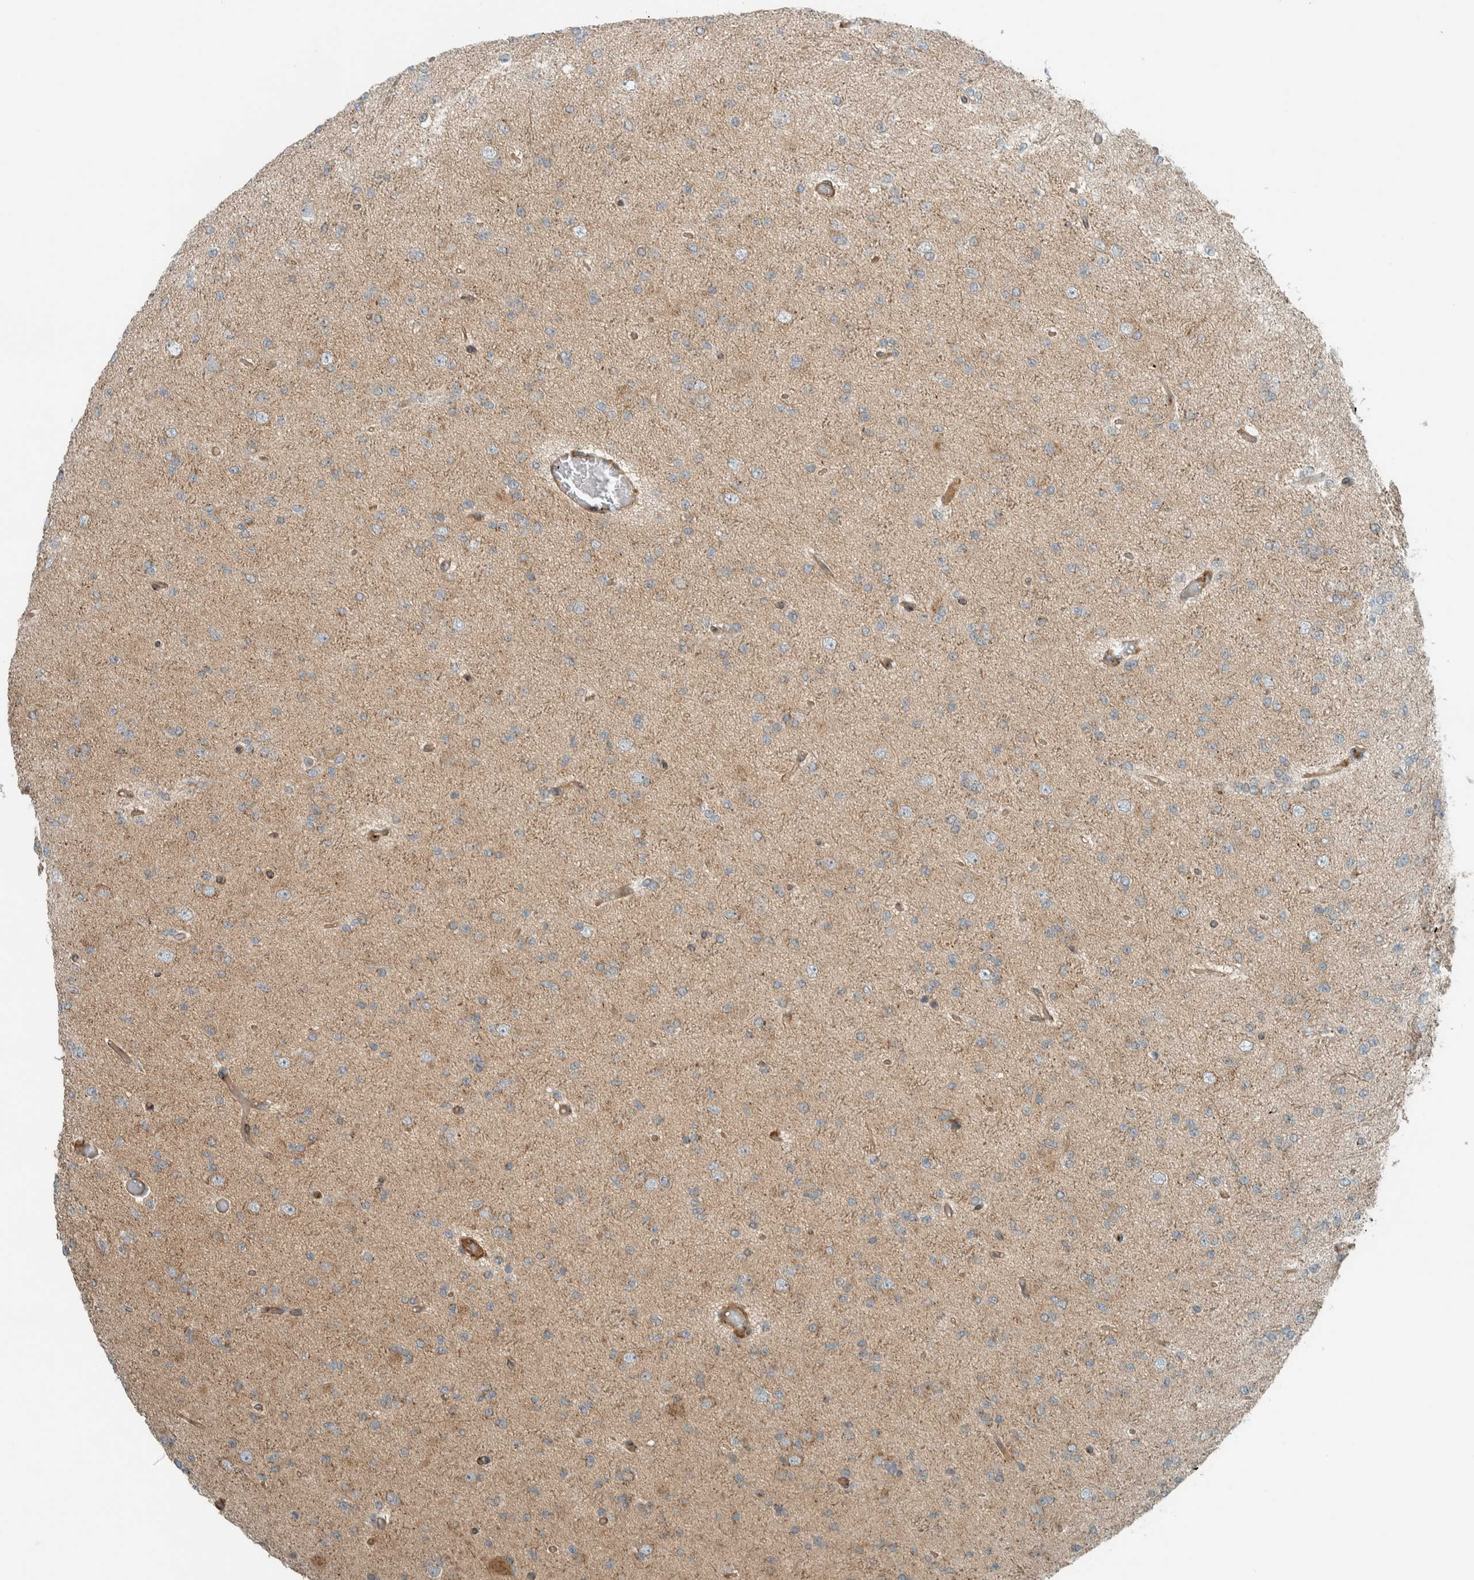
{"staining": {"intensity": "moderate", "quantity": "25%-75%", "location": "cytoplasmic/membranous"}, "tissue": "glioma", "cell_type": "Tumor cells", "image_type": "cancer", "snomed": [{"axis": "morphology", "description": "Glioma, malignant, Low grade"}, {"axis": "topography", "description": "Brain"}], "caption": "DAB (3,3'-diaminobenzidine) immunohistochemical staining of human malignant low-grade glioma reveals moderate cytoplasmic/membranous protein expression in about 25%-75% of tumor cells.", "gene": "EXOC7", "patient": {"sex": "female", "age": 22}}